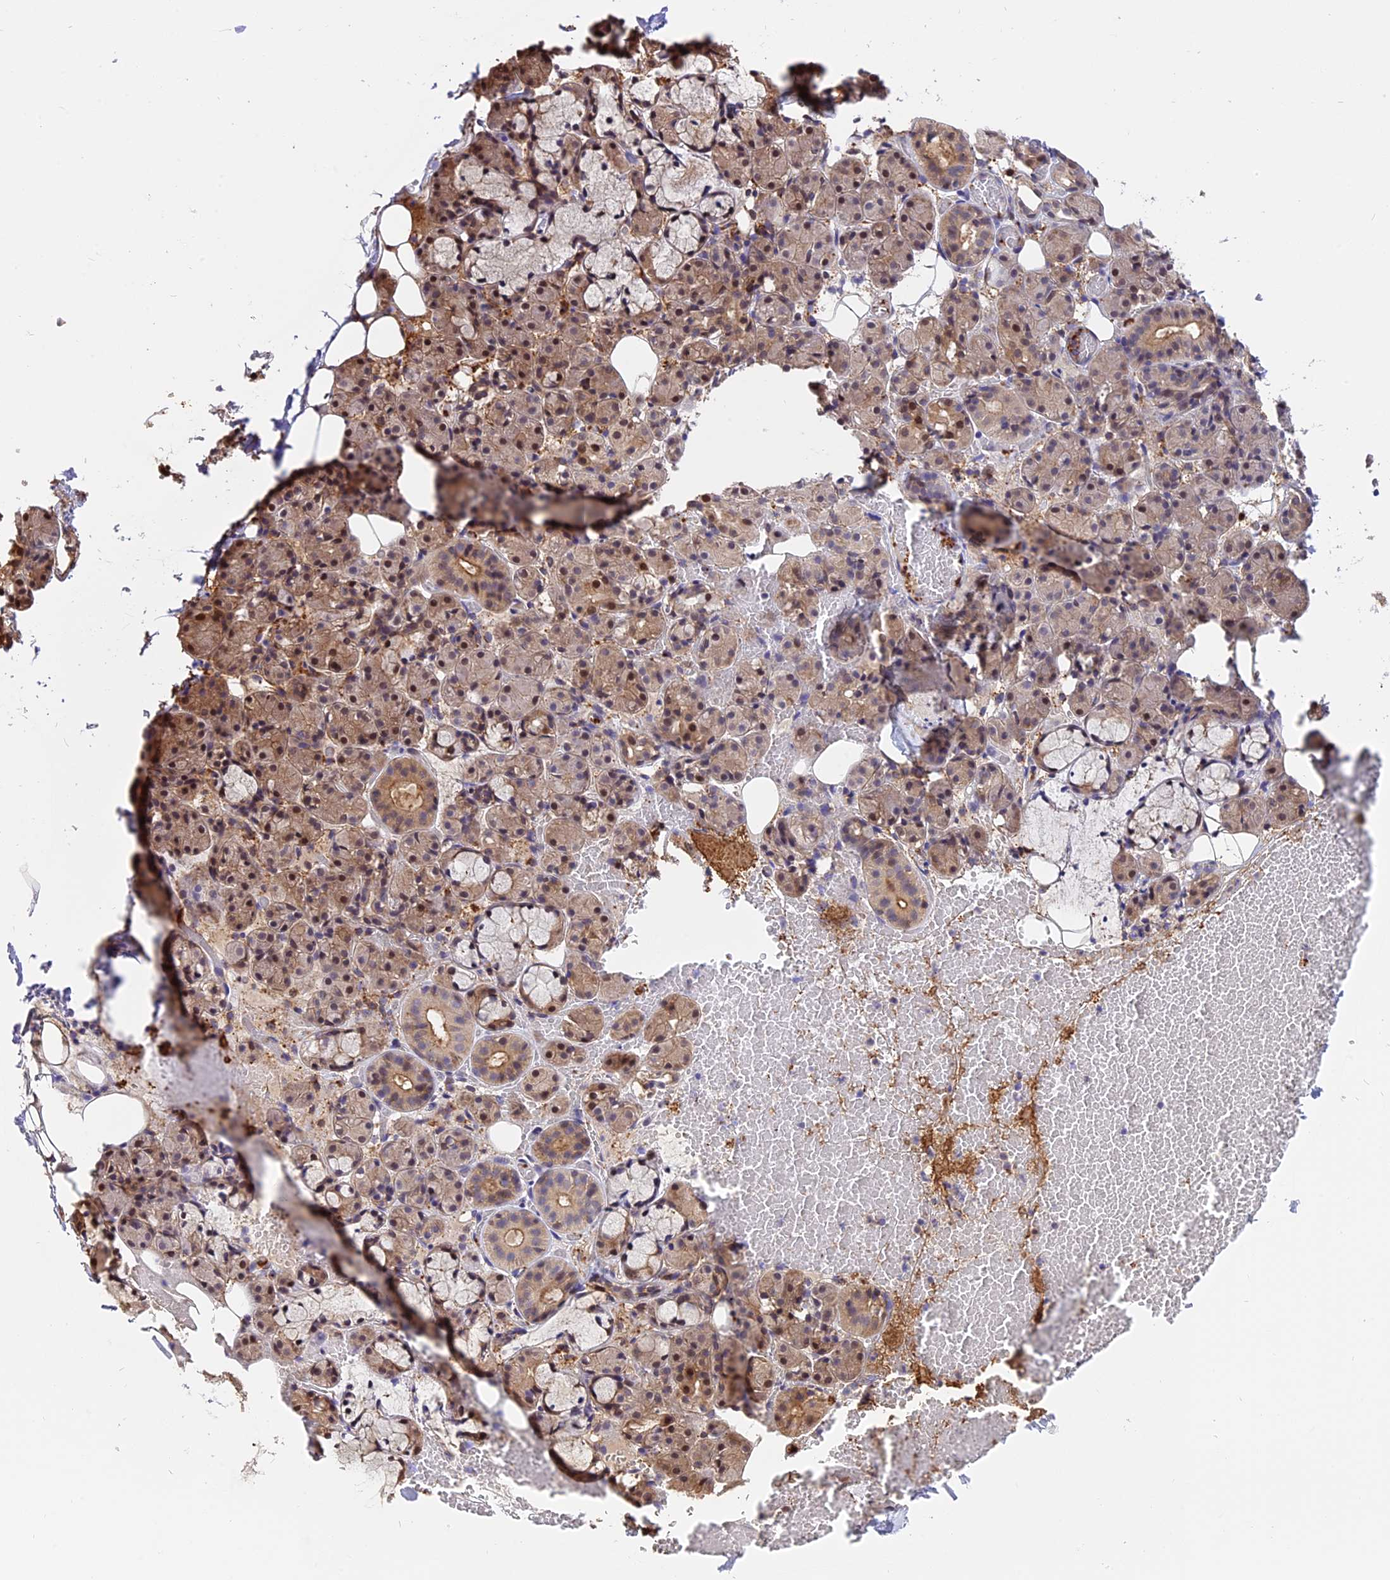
{"staining": {"intensity": "moderate", "quantity": "25%-75%", "location": "cytoplasmic/membranous,nuclear"}, "tissue": "salivary gland", "cell_type": "Glandular cells", "image_type": "normal", "snomed": [{"axis": "morphology", "description": "Normal tissue, NOS"}, {"axis": "topography", "description": "Salivary gland"}], "caption": "The micrograph reveals immunohistochemical staining of normal salivary gland. There is moderate cytoplasmic/membranous,nuclear expression is seen in approximately 25%-75% of glandular cells. Using DAB (brown) and hematoxylin (blue) stains, captured at high magnification using brightfield microscopy.", "gene": "HERPUD1", "patient": {"sex": "male", "age": 63}}